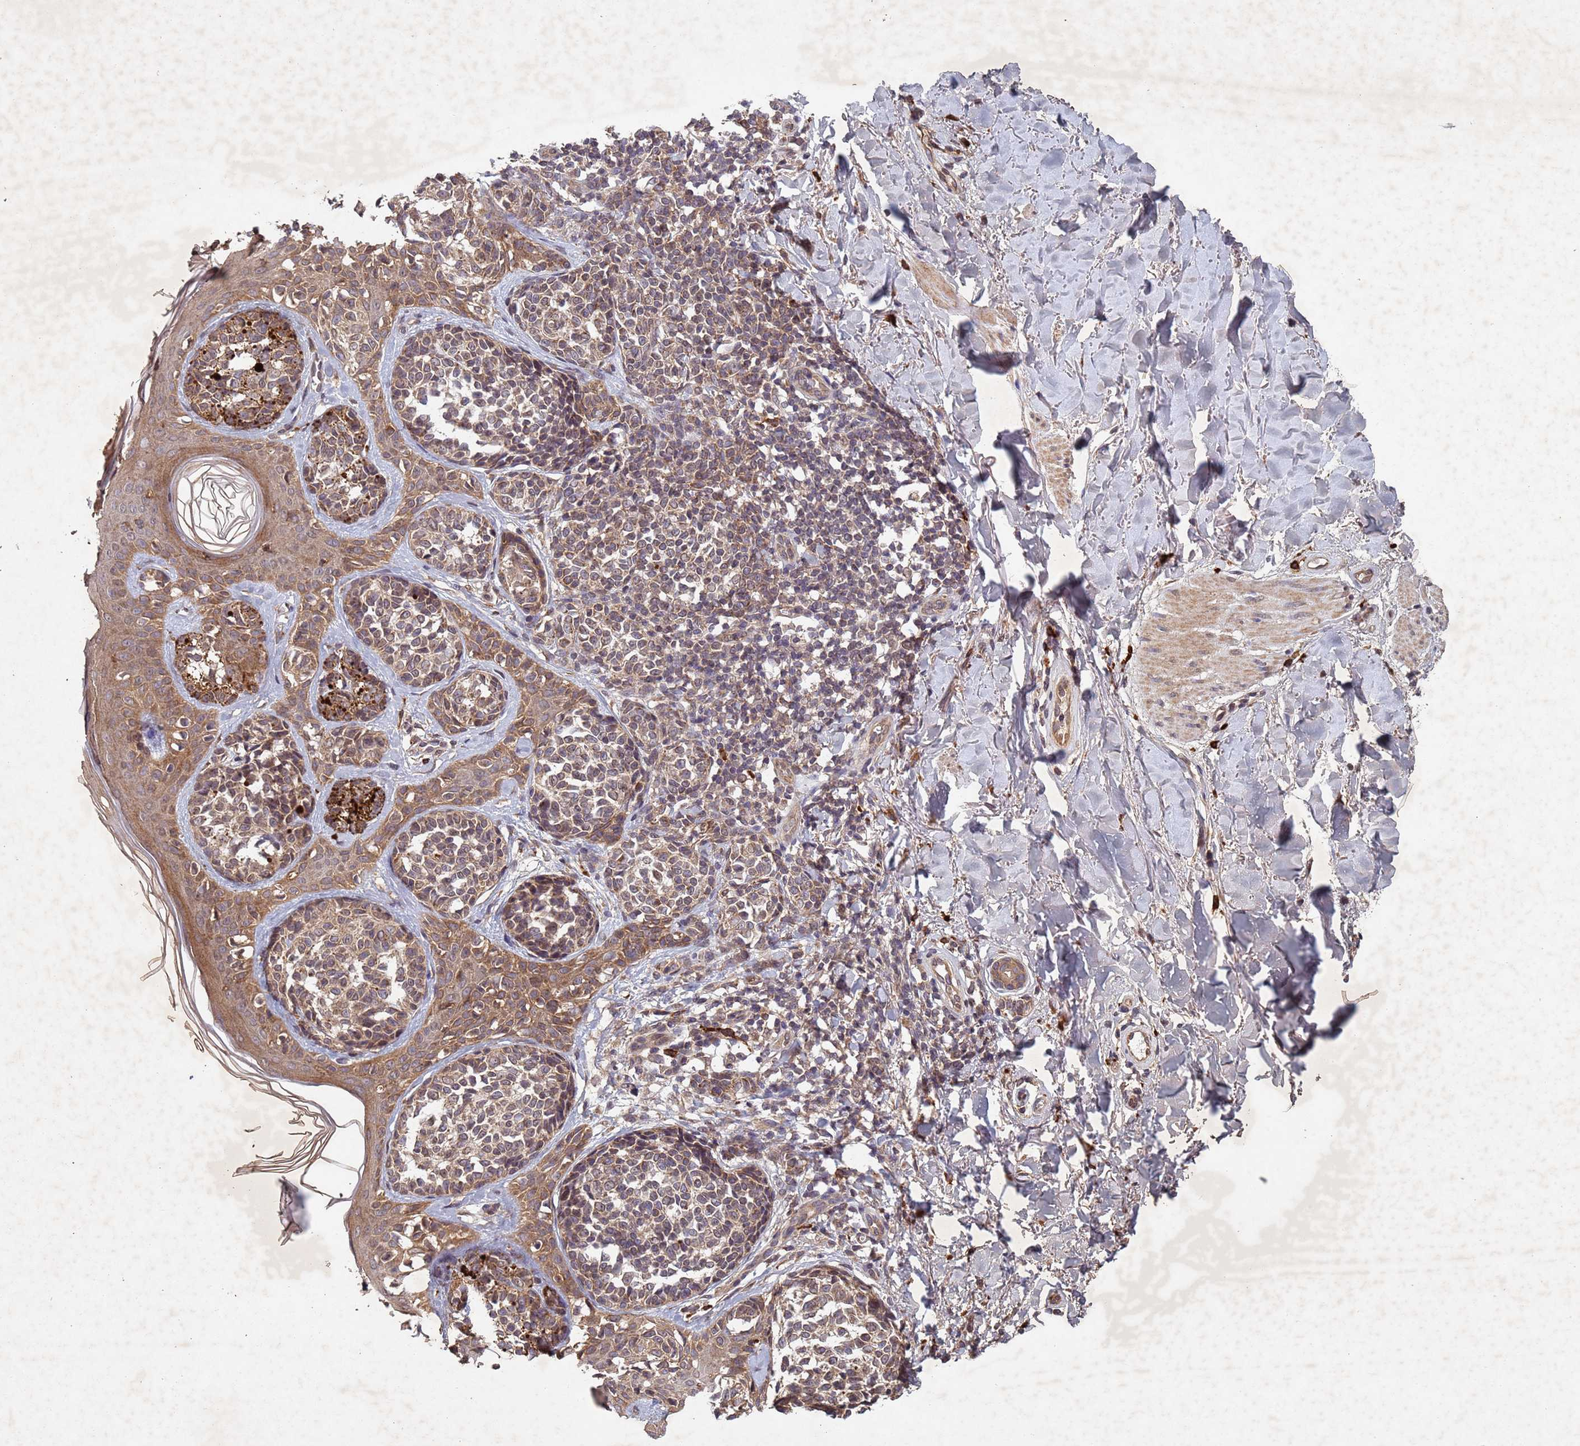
{"staining": {"intensity": "moderate", "quantity": ">75%", "location": "cytoplasmic/membranous"}, "tissue": "melanoma", "cell_type": "Tumor cells", "image_type": "cancer", "snomed": [{"axis": "morphology", "description": "Malignant melanoma, NOS"}, {"axis": "topography", "description": "Skin of upper extremity"}], "caption": "Melanoma stained with a brown dye exhibits moderate cytoplasmic/membranous positive expression in about >75% of tumor cells.", "gene": "FASTKD1", "patient": {"sex": "male", "age": 40}}